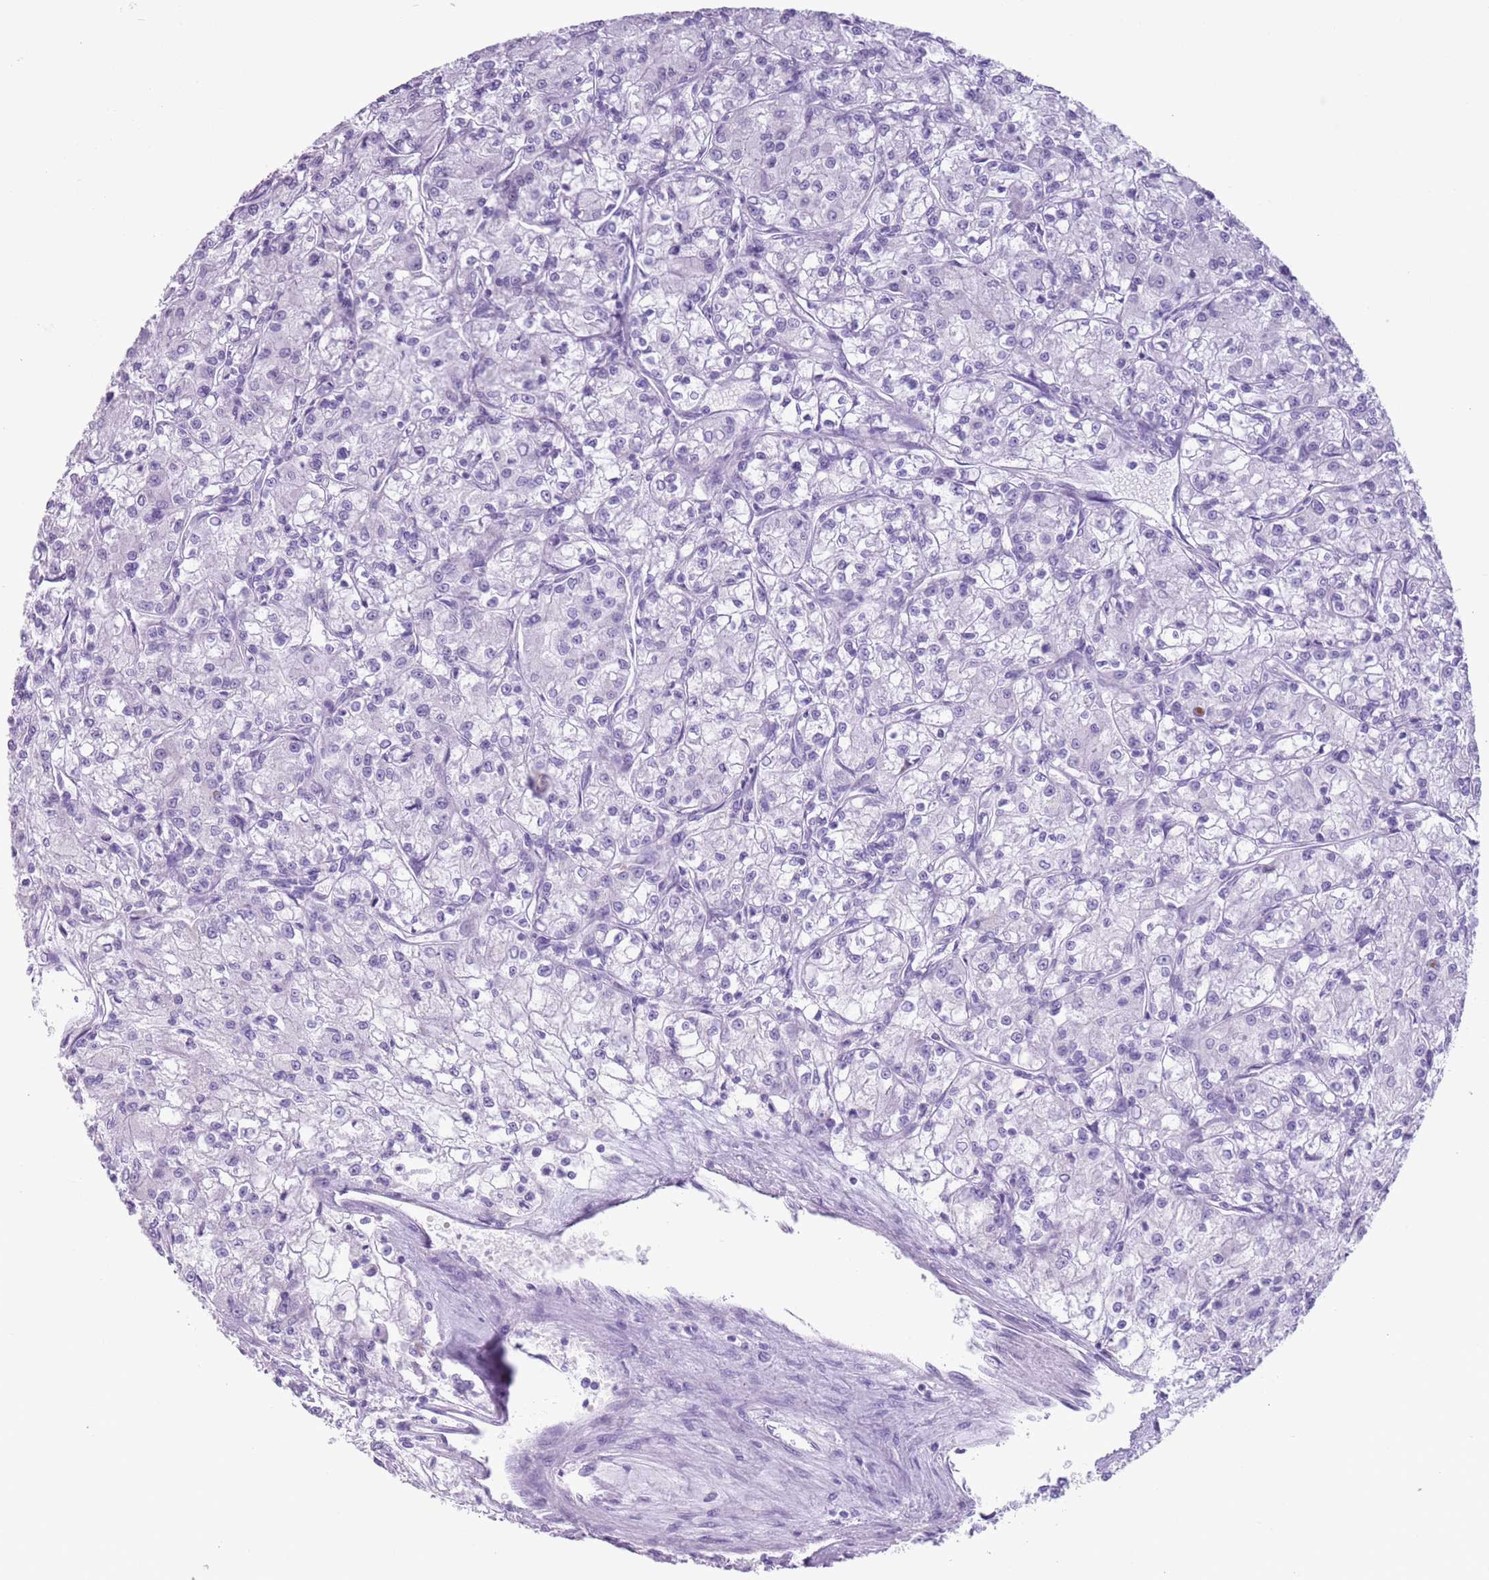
{"staining": {"intensity": "negative", "quantity": "none", "location": "none"}, "tissue": "renal cancer", "cell_type": "Tumor cells", "image_type": "cancer", "snomed": [{"axis": "morphology", "description": "Adenocarcinoma, NOS"}, {"axis": "topography", "description": "Kidney"}], "caption": "Renal adenocarcinoma was stained to show a protein in brown. There is no significant staining in tumor cells. (Brightfield microscopy of DAB IHC at high magnification).", "gene": "HYOU1", "patient": {"sex": "female", "age": 59}}